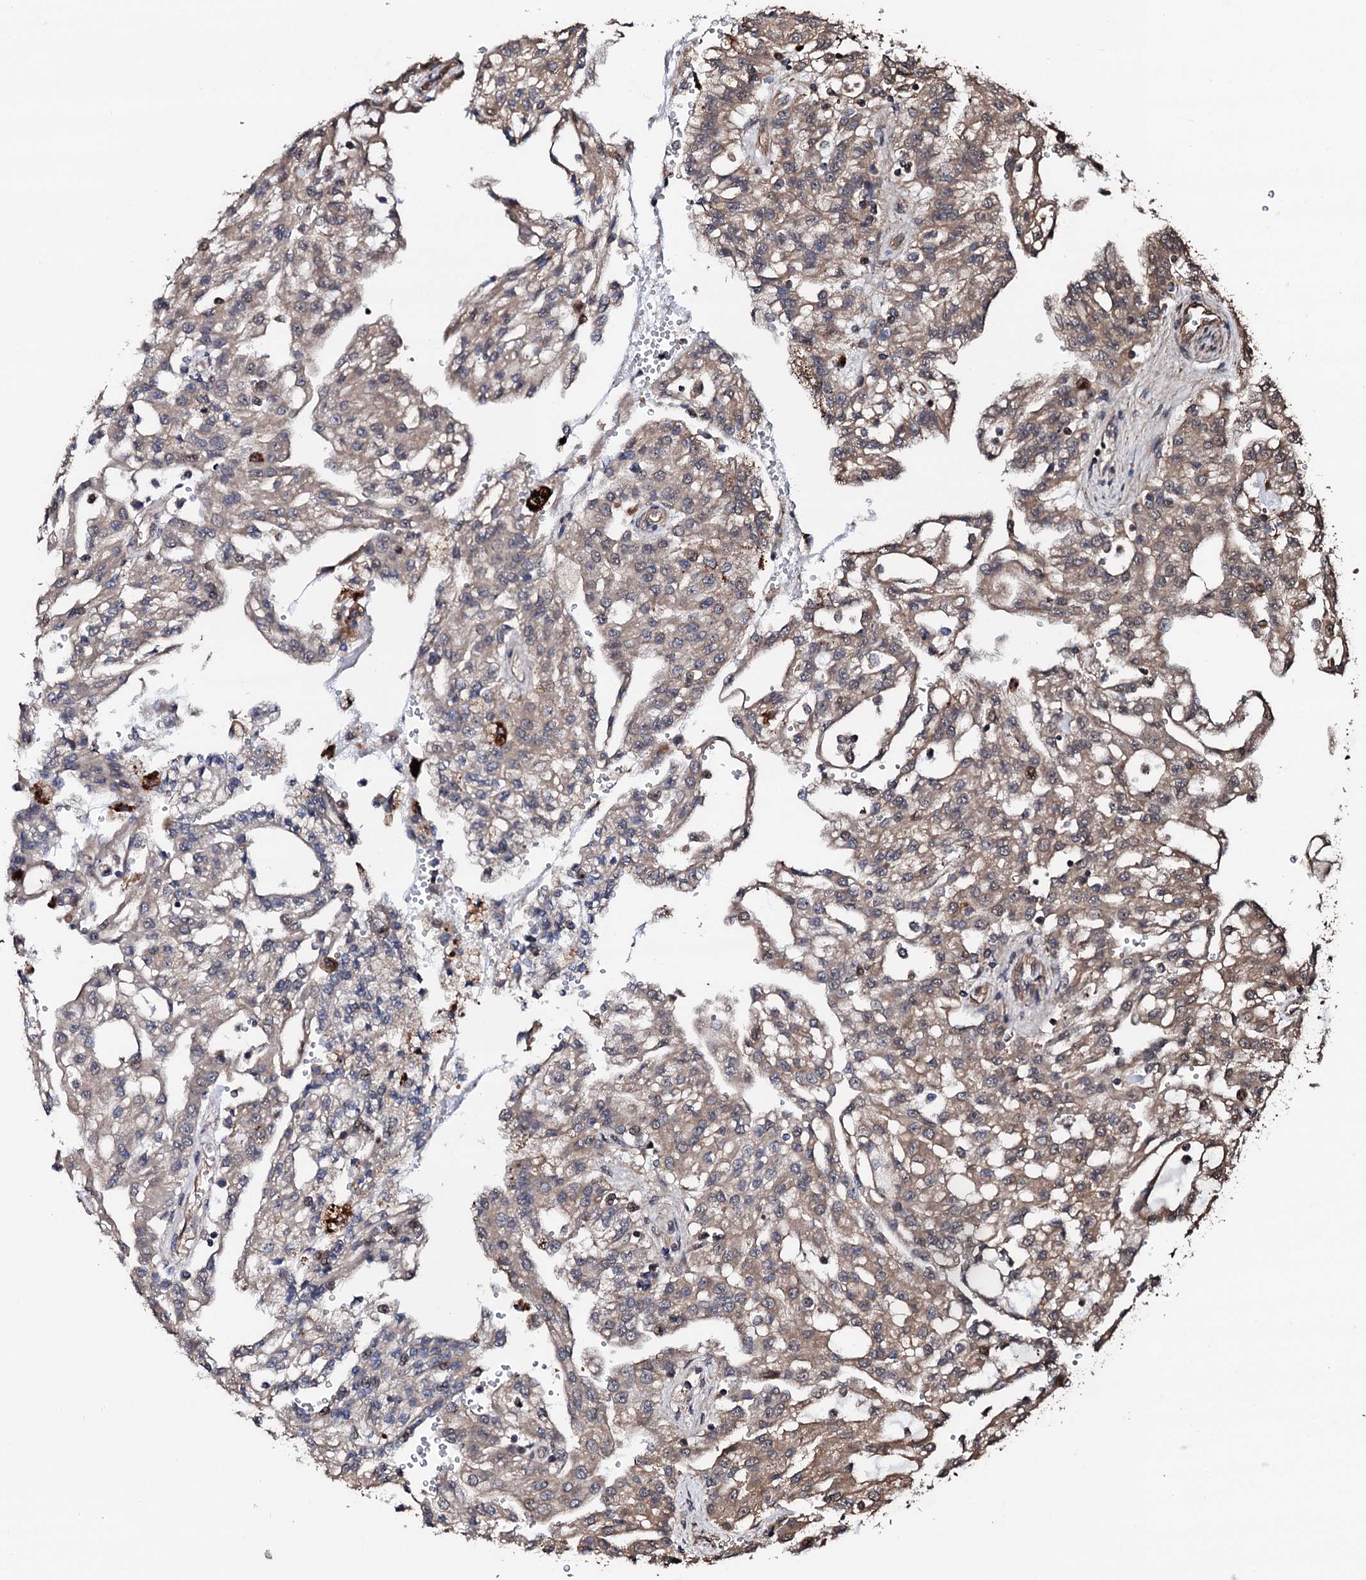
{"staining": {"intensity": "weak", "quantity": "25%-75%", "location": "cytoplasmic/membranous"}, "tissue": "renal cancer", "cell_type": "Tumor cells", "image_type": "cancer", "snomed": [{"axis": "morphology", "description": "Adenocarcinoma, NOS"}, {"axis": "topography", "description": "Kidney"}], "caption": "This micrograph displays immunohistochemistry (IHC) staining of human renal adenocarcinoma, with low weak cytoplasmic/membranous expression in approximately 25%-75% of tumor cells.", "gene": "CKAP5", "patient": {"sex": "male", "age": 63}}